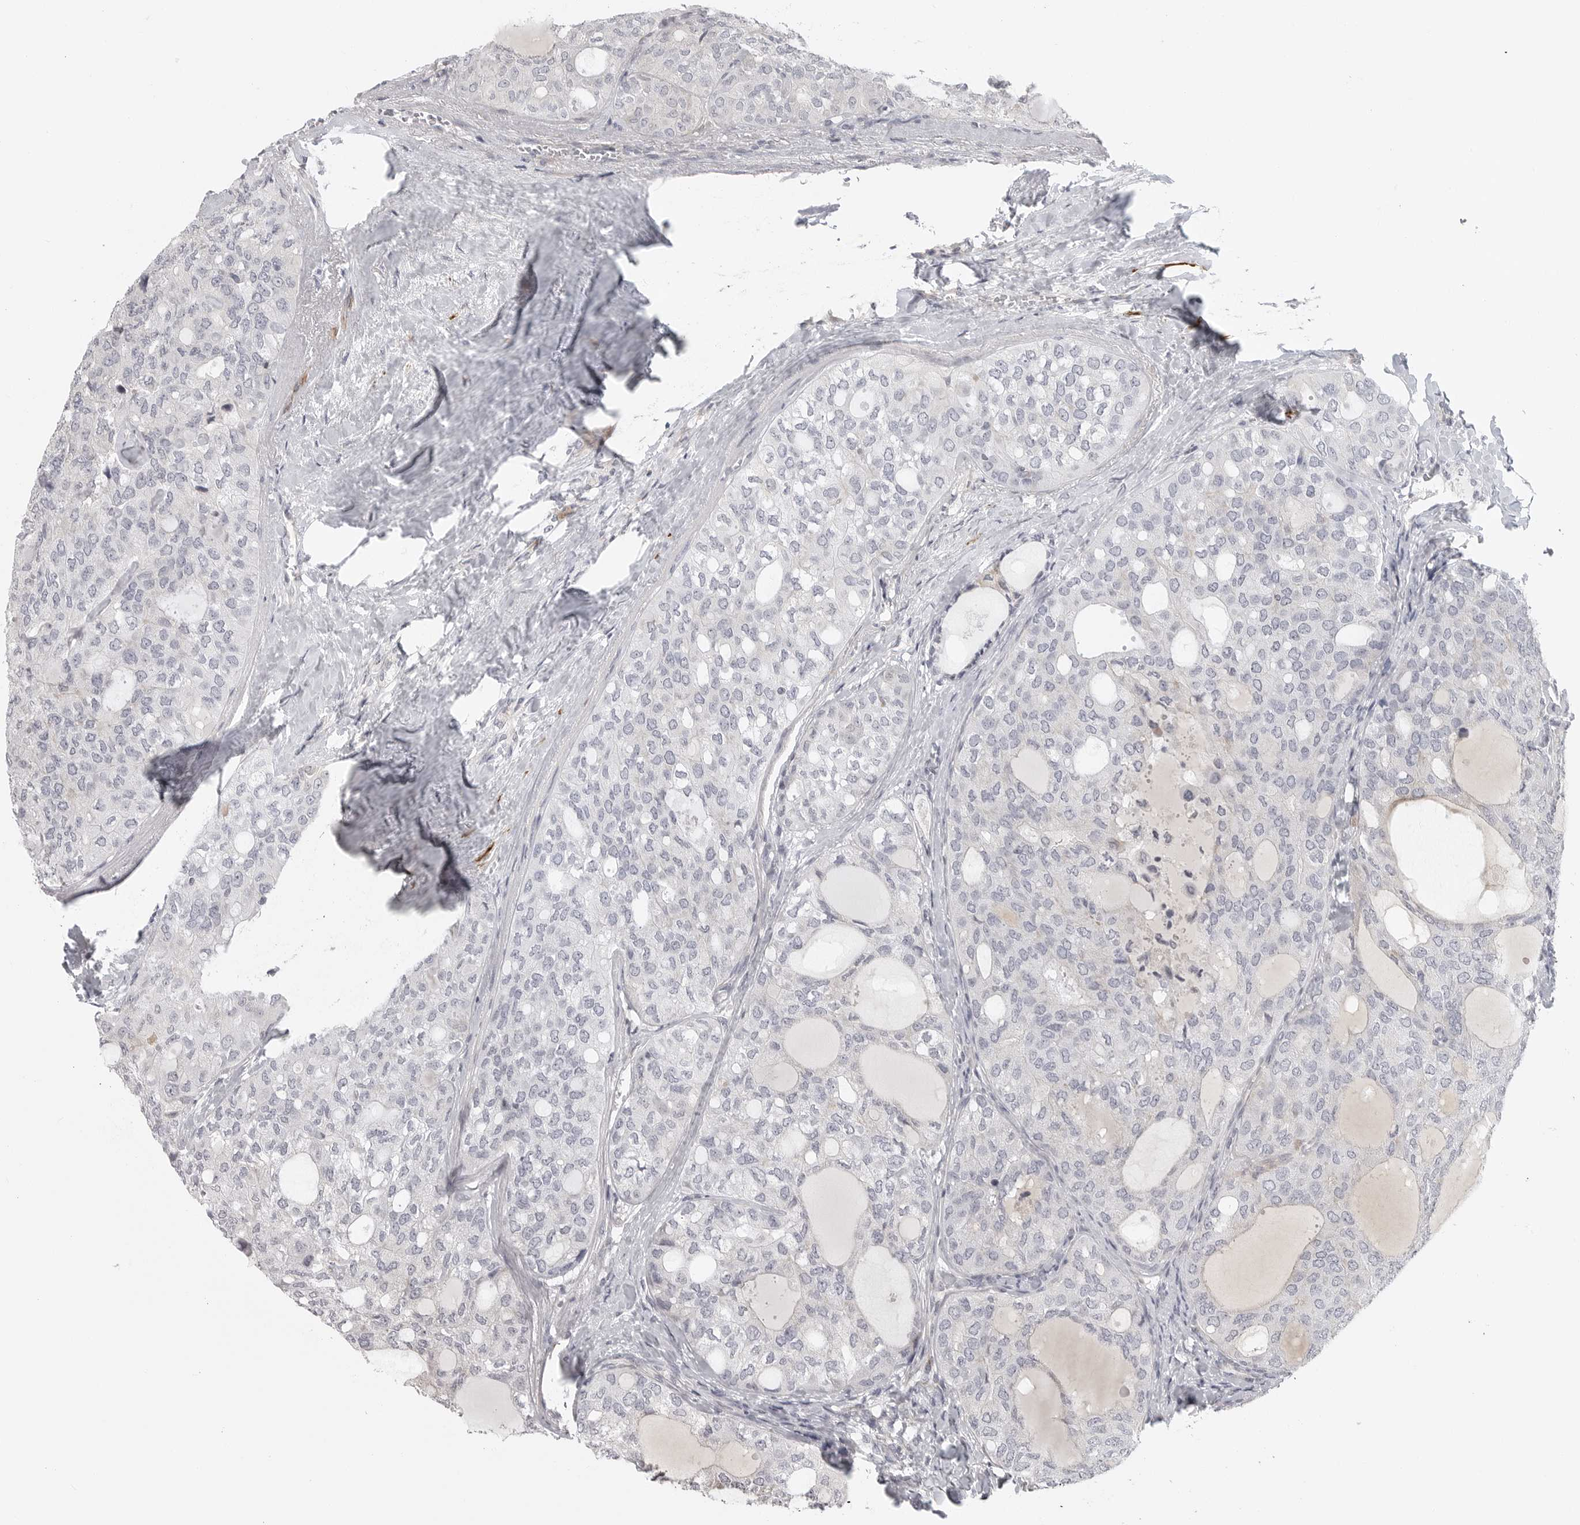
{"staining": {"intensity": "negative", "quantity": "none", "location": "none"}, "tissue": "thyroid cancer", "cell_type": "Tumor cells", "image_type": "cancer", "snomed": [{"axis": "morphology", "description": "Follicular adenoma carcinoma, NOS"}, {"axis": "topography", "description": "Thyroid gland"}], "caption": "Thyroid cancer stained for a protein using immunohistochemistry (IHC) demonstrates no staining tumor cells.", "gene": "MAP7D1", "patient": {"sex": "male", "age": 75}}